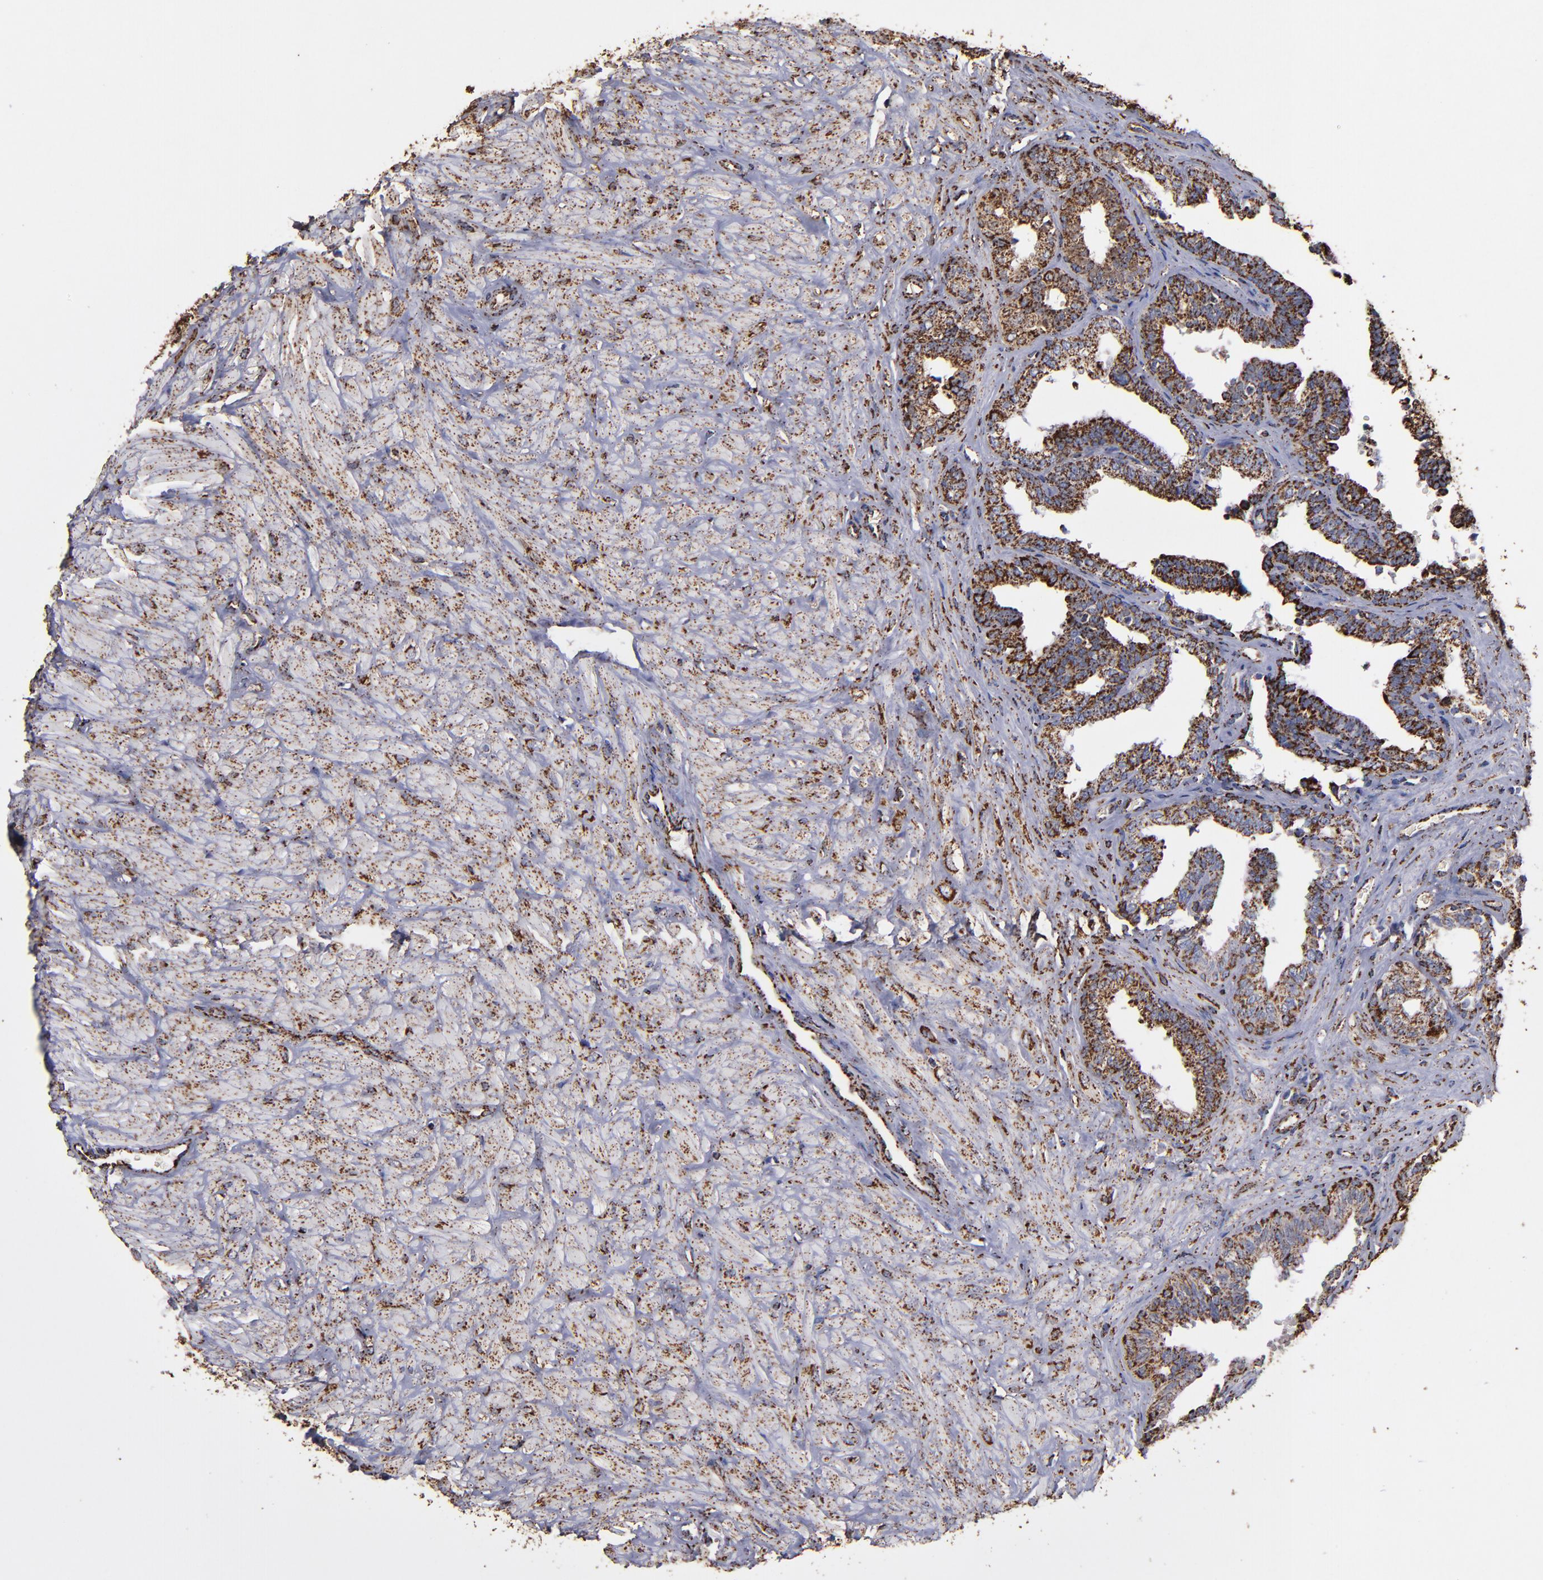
{"staining": {"intensity": "strong", "quantity": ">75%", "location": "cytoplasmic/membranous"}, "tissue": "seminal vesicle", "cell_type": "Glandular cells", "image_type": "normal", "snomed": [{"axis": "morphology", "description": "Normal tissue, NOS"}, {"axis": "topography", "description": "Seminal veicle"}], "caption": "A high amount of strong cytoplasmic/membranous staining is appreciated in approximately >75% of glandular cells in normal seminal vesicle.", "gene": "SOD2", "patient": {"sex": "male", "age": 26}}